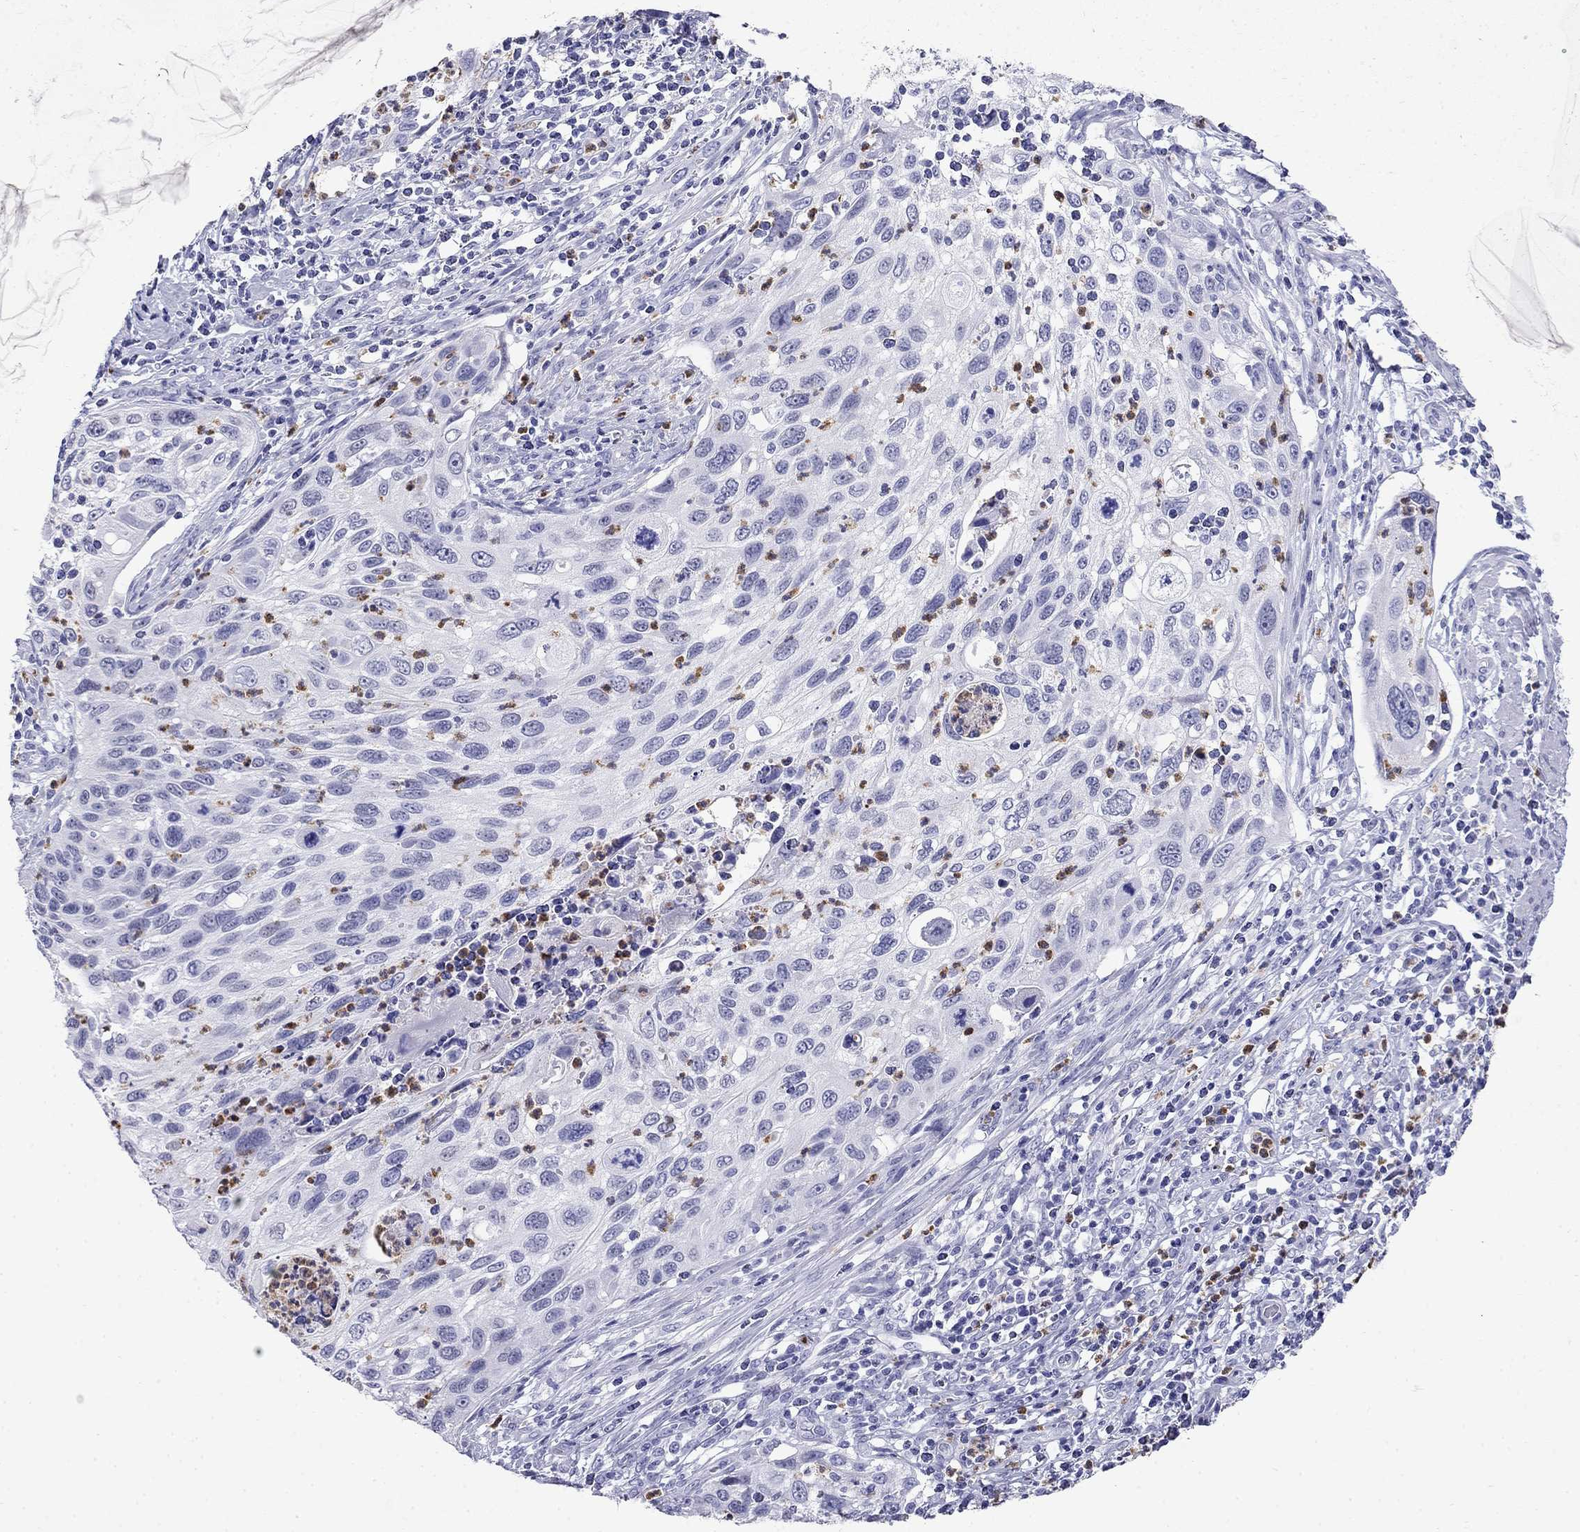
{"staining": {"intensity": "negative", "quantity": "none", "location": "none"}, "tissue": "cervical cancer", "cell_type": "Tumor cells", "image_type": "cancer", "snomed": [{"axis": "morphology", "description": "Squamous cell carcinoma, NOS"}, {"axis": "topography", "description": "Cervix"}], "caption": "This is an IHC micrograph of squamous cell carcinoma (cervical). There is no expression in tumor cells.", "gene": "PPP1R36", "patient": {"sex": "female", "age": 70}}